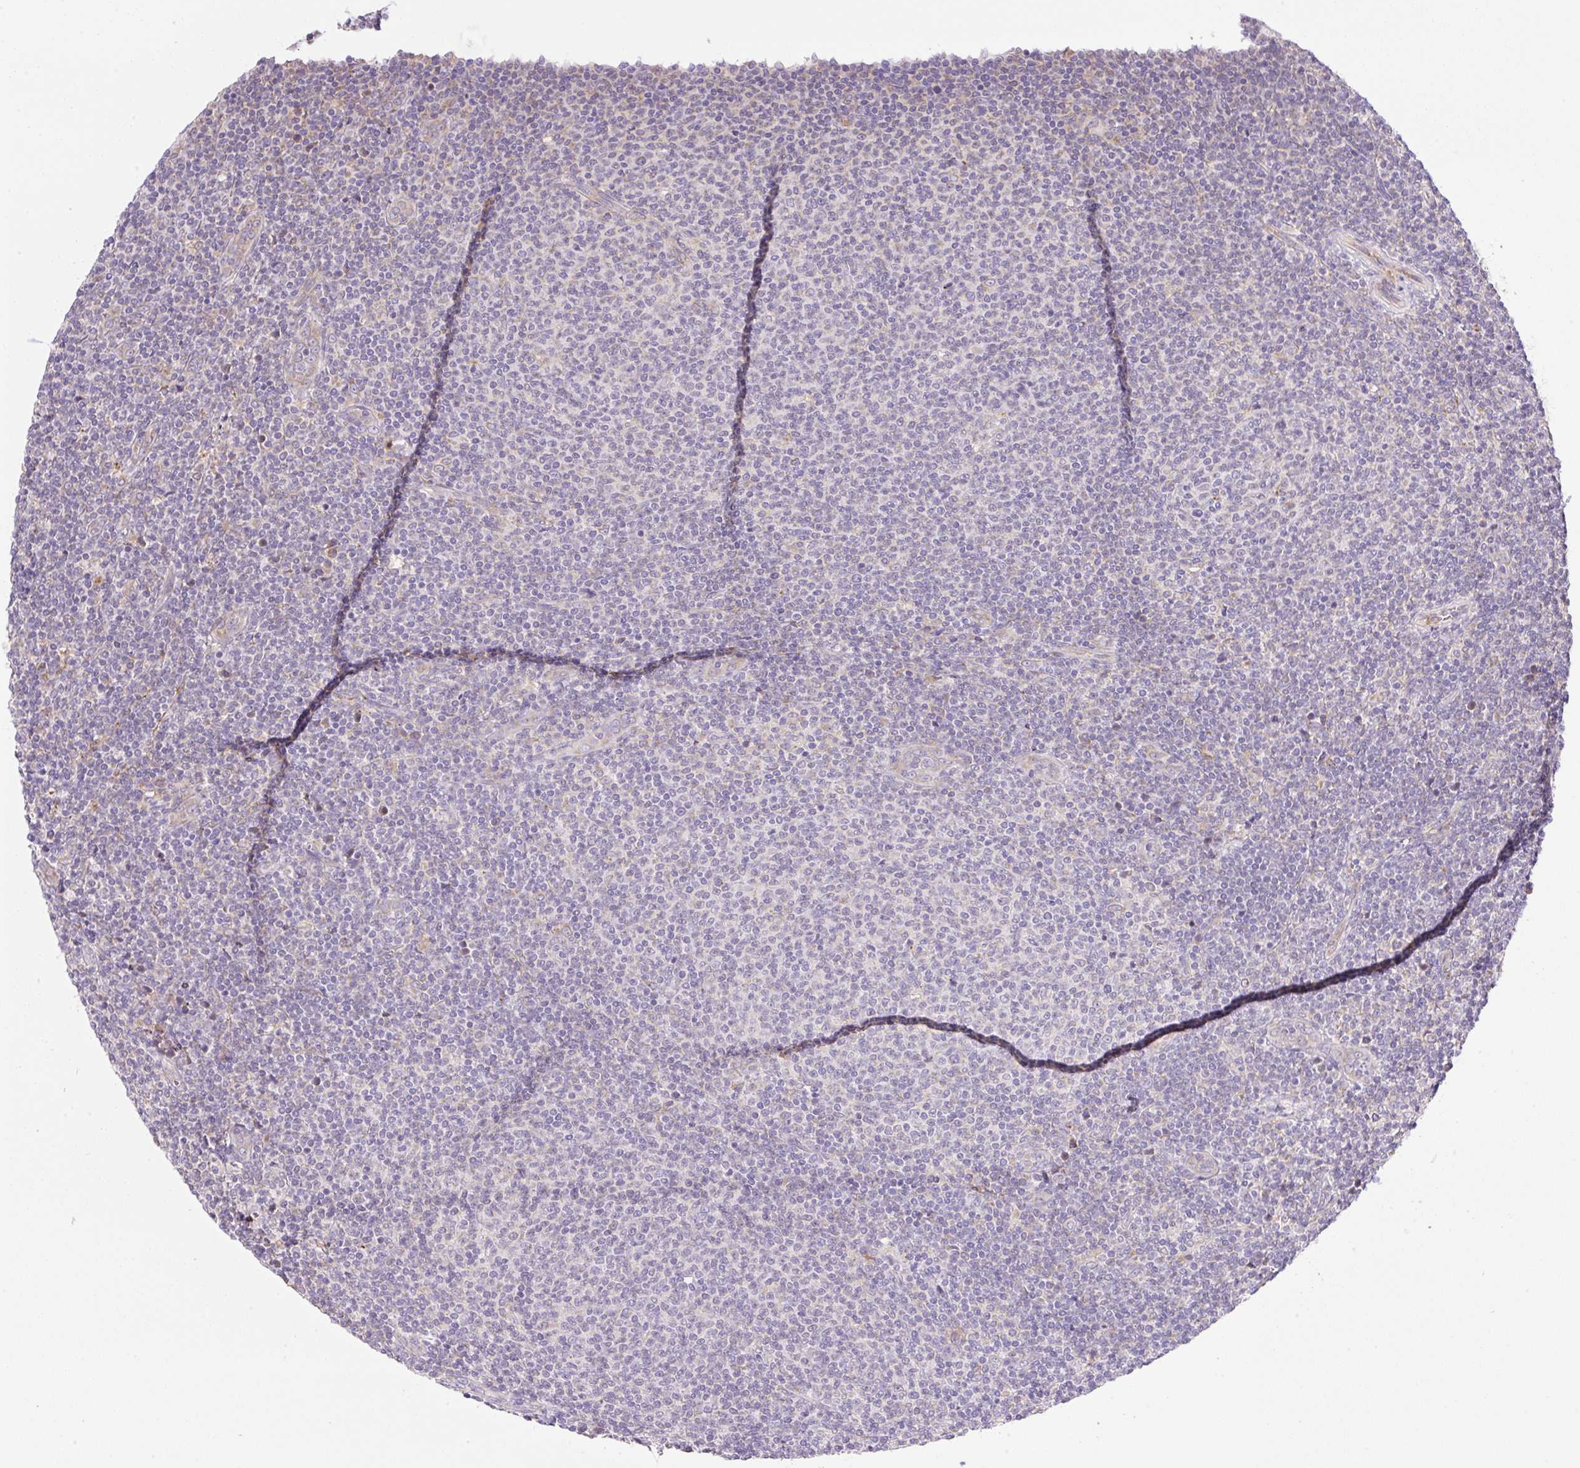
{"staining": {"intensity": "negative", "quantity": "none", "location": "none"}, "tissue": "lymphoma", "cell_type": "Tumor cells", "image_type": "cancer", "snomed": [{"axis": "morphology", "description": "Malignant lymphoma, non-Hodgkin's type, Low grade"}, {"axis": "topography", "description": "Lymph node"}], "caption": "IHC photomicrograph of neoplastic tissue: lymphoma stained with DAB (3,3'-diaminobenzidine) demonstrates no significant protein positivity in tumor cells.", "gene": "POFUT1", "patient": {"sex": "male", "age": 66}}